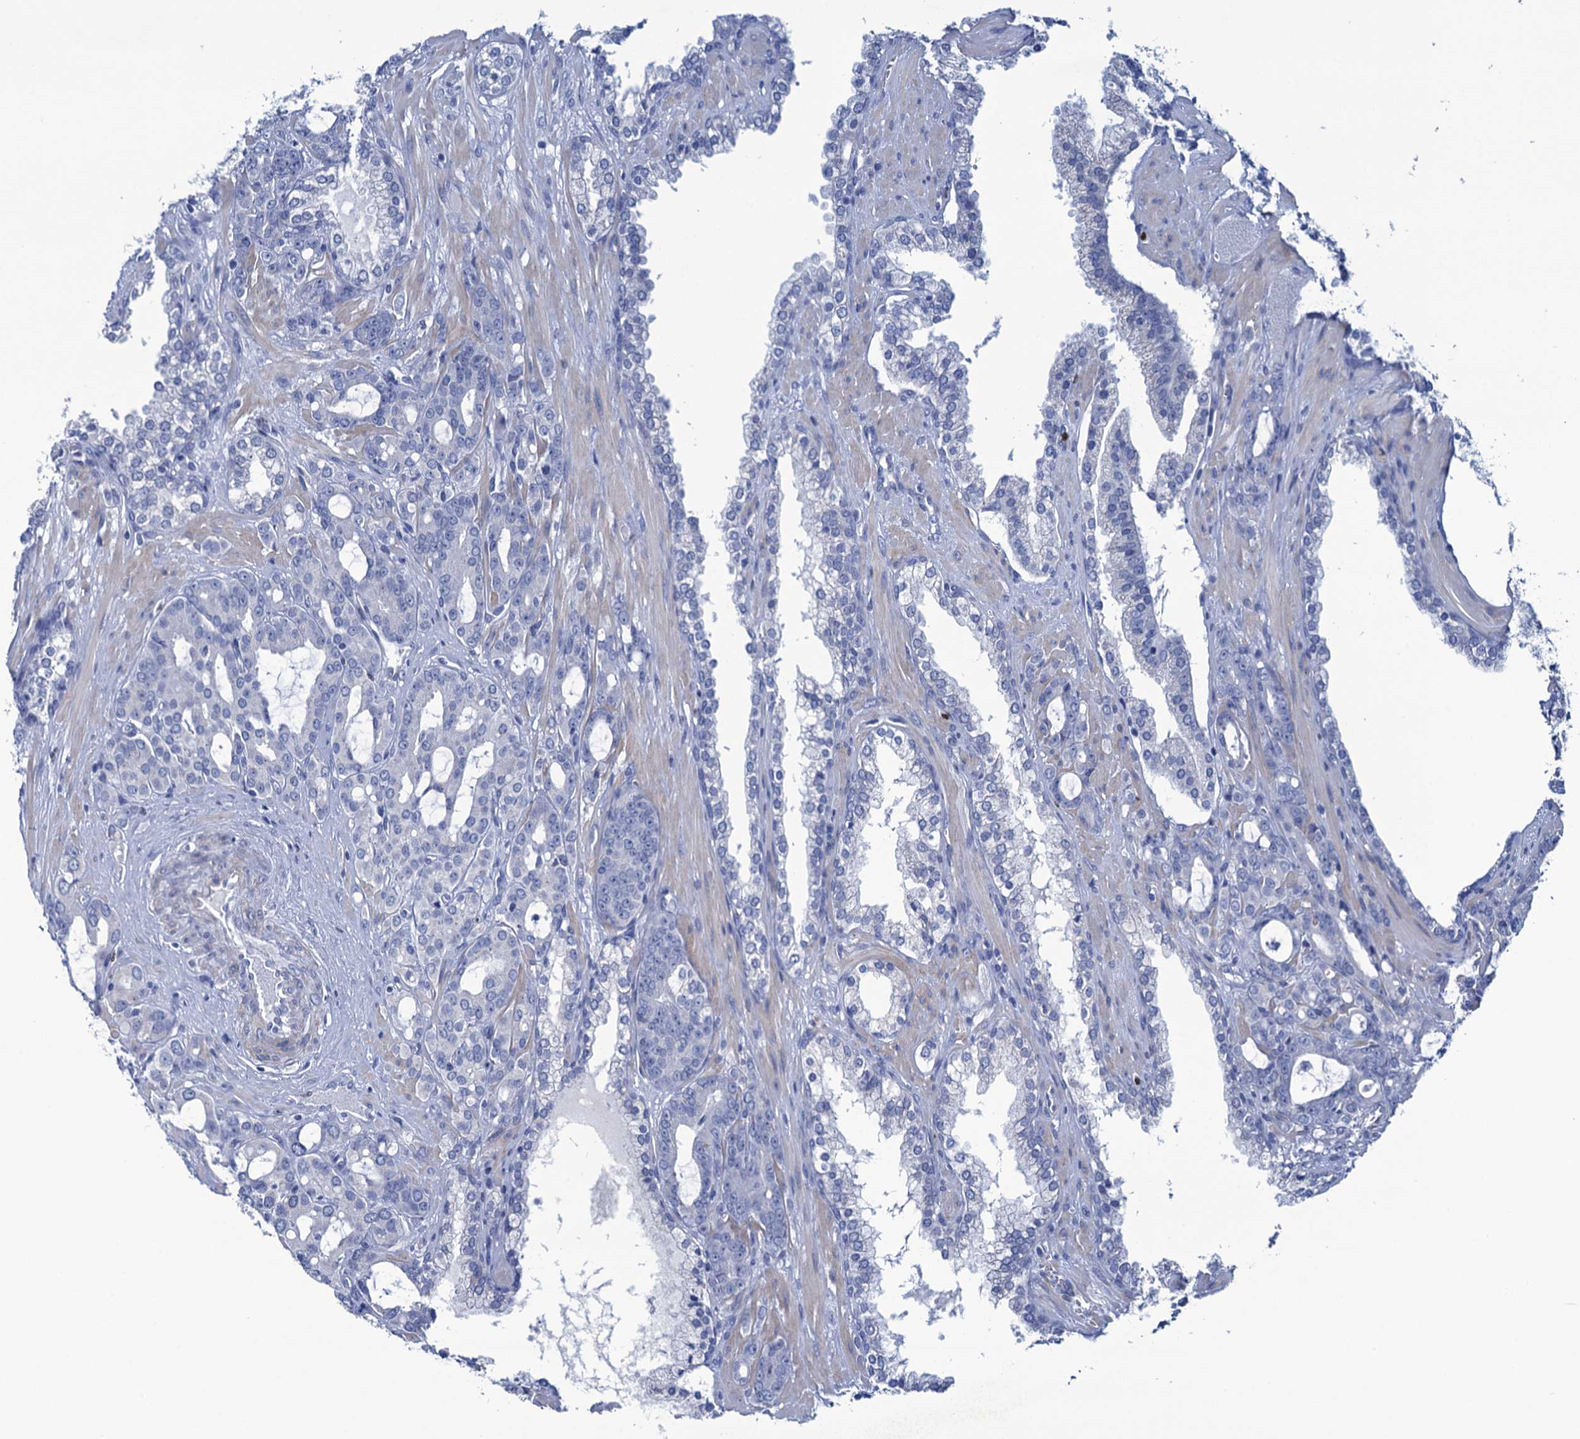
{"staining": {"intensity": "negative", "quantity": "none", "location": "none"}, "tissue": "prostate cancer", "cell_type": "Tumor cells", "image_type": "cancer", "snomed": [{"axis": "morphology", "description": "Adenocarcinoma, High grade"}, {"axis": "topography", "description": "Prostate"}], "caption": "High magnification brightfield microscopy of prostate high-grade adenocarcinoma stained with DAB (3,3'-diaminobenzidine) (brown) and counterstained with hematoxylin (blue): tumor cells show no significant positivity.", "gene": "RHCG", "patient": {"sex": "male", "age": 72}}